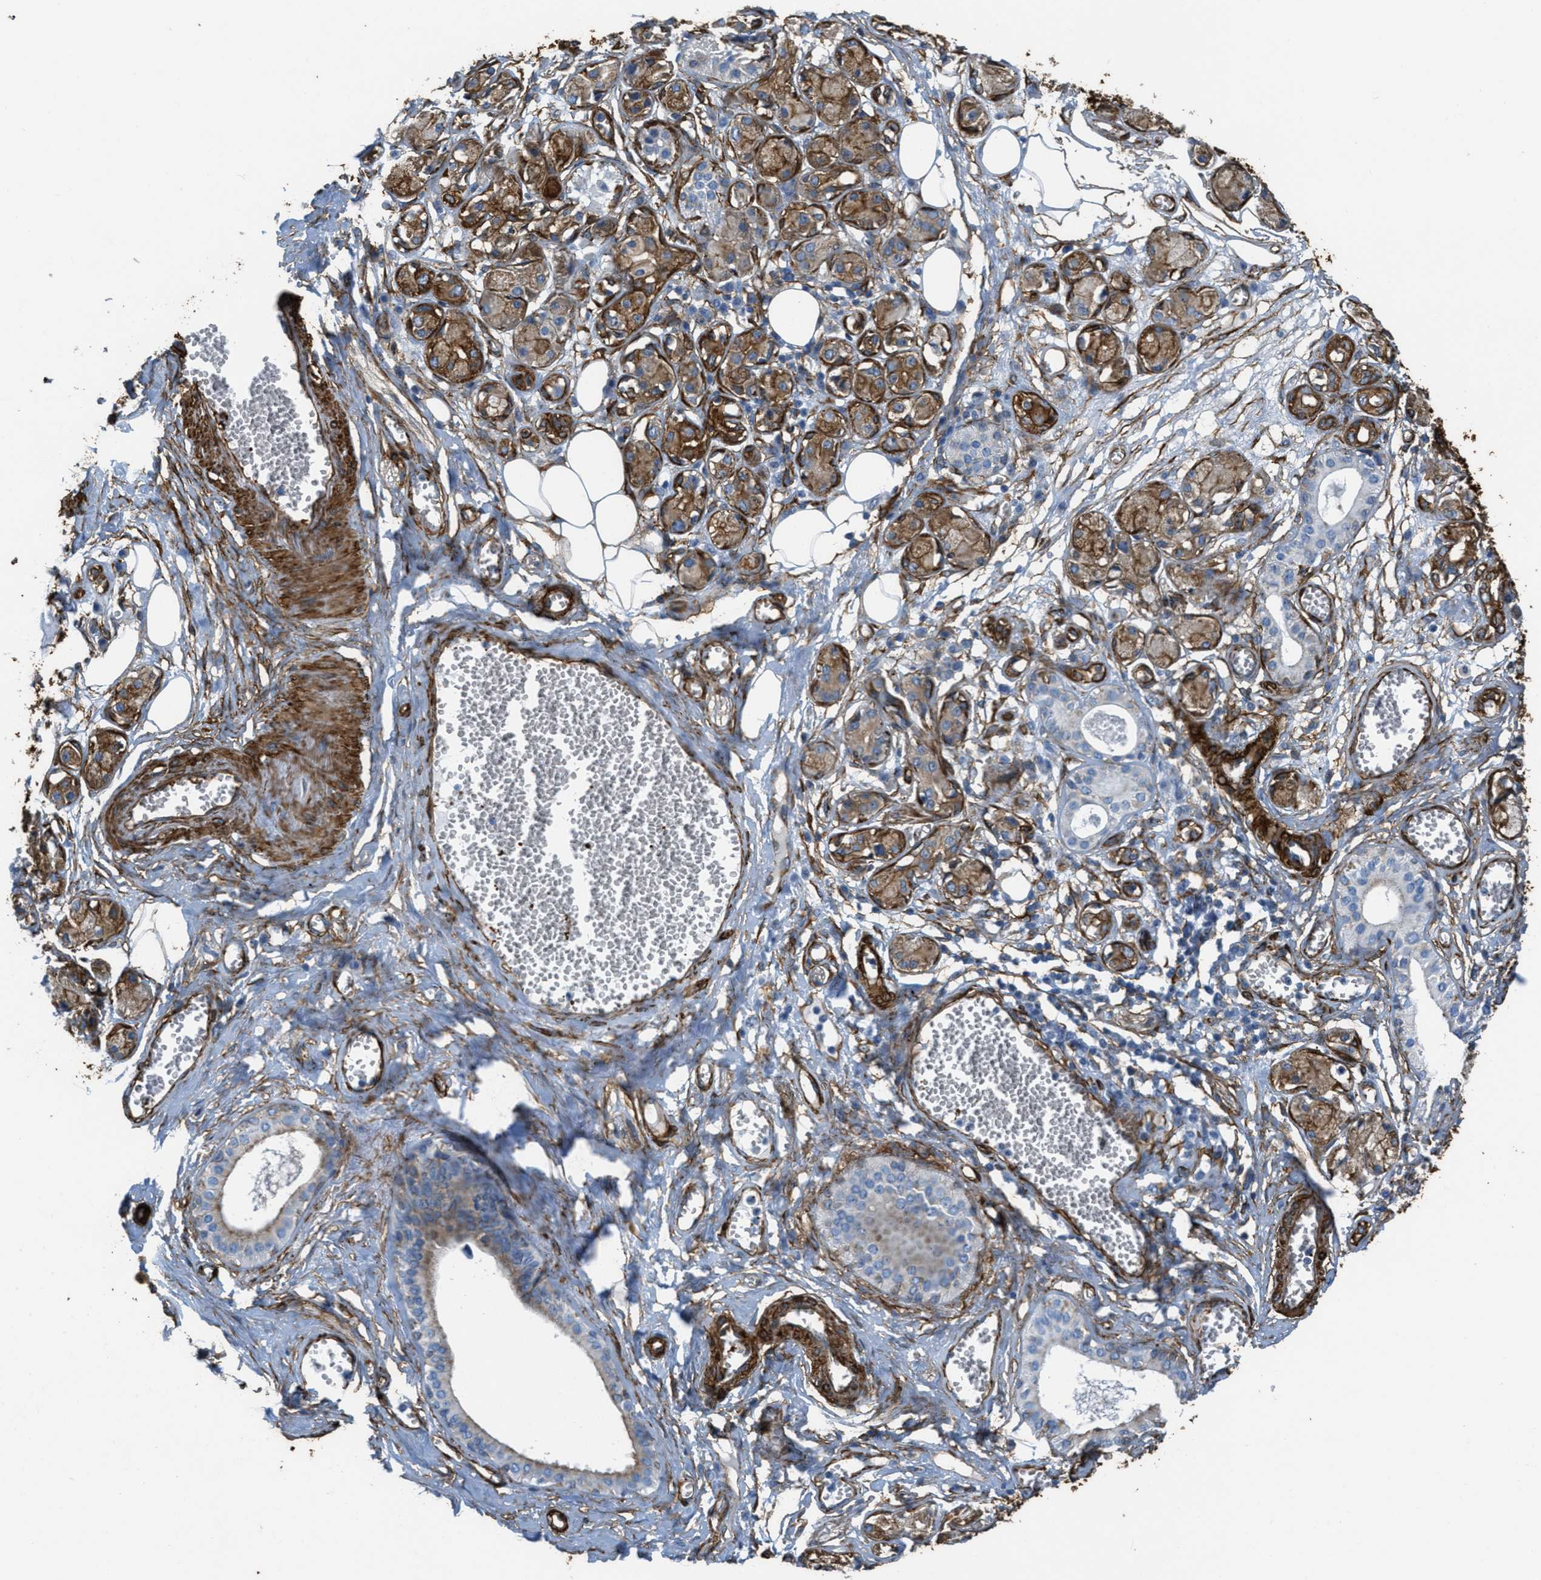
{"staining": {"intensity": "moderate", "quantity": ">75%", "location": "cytoplasmic/membranous"}, "tissue": "soft tissue", "cell_type": "Fibroblasts", "image_type": "normal", "snomed": [{"axis": "morphology", "description": "Normal tissue, NOS"}, {"axis": "morphology", "description": "Inflammation, NOS"}, {"axis": "topography", "description": "Salivary gland"}, {"axis": "topography", "description": "Peripheral nerve tissue"}], "caption": "This image reveals immunohistochemistry (IHC) staining of unremarkable human soft tissue, with medium moderate cytoplasmic/membranous expression in about >75% of fibroblasts.", "gene": "CALD1", "patient": {"sex": "female", "age": 75}}